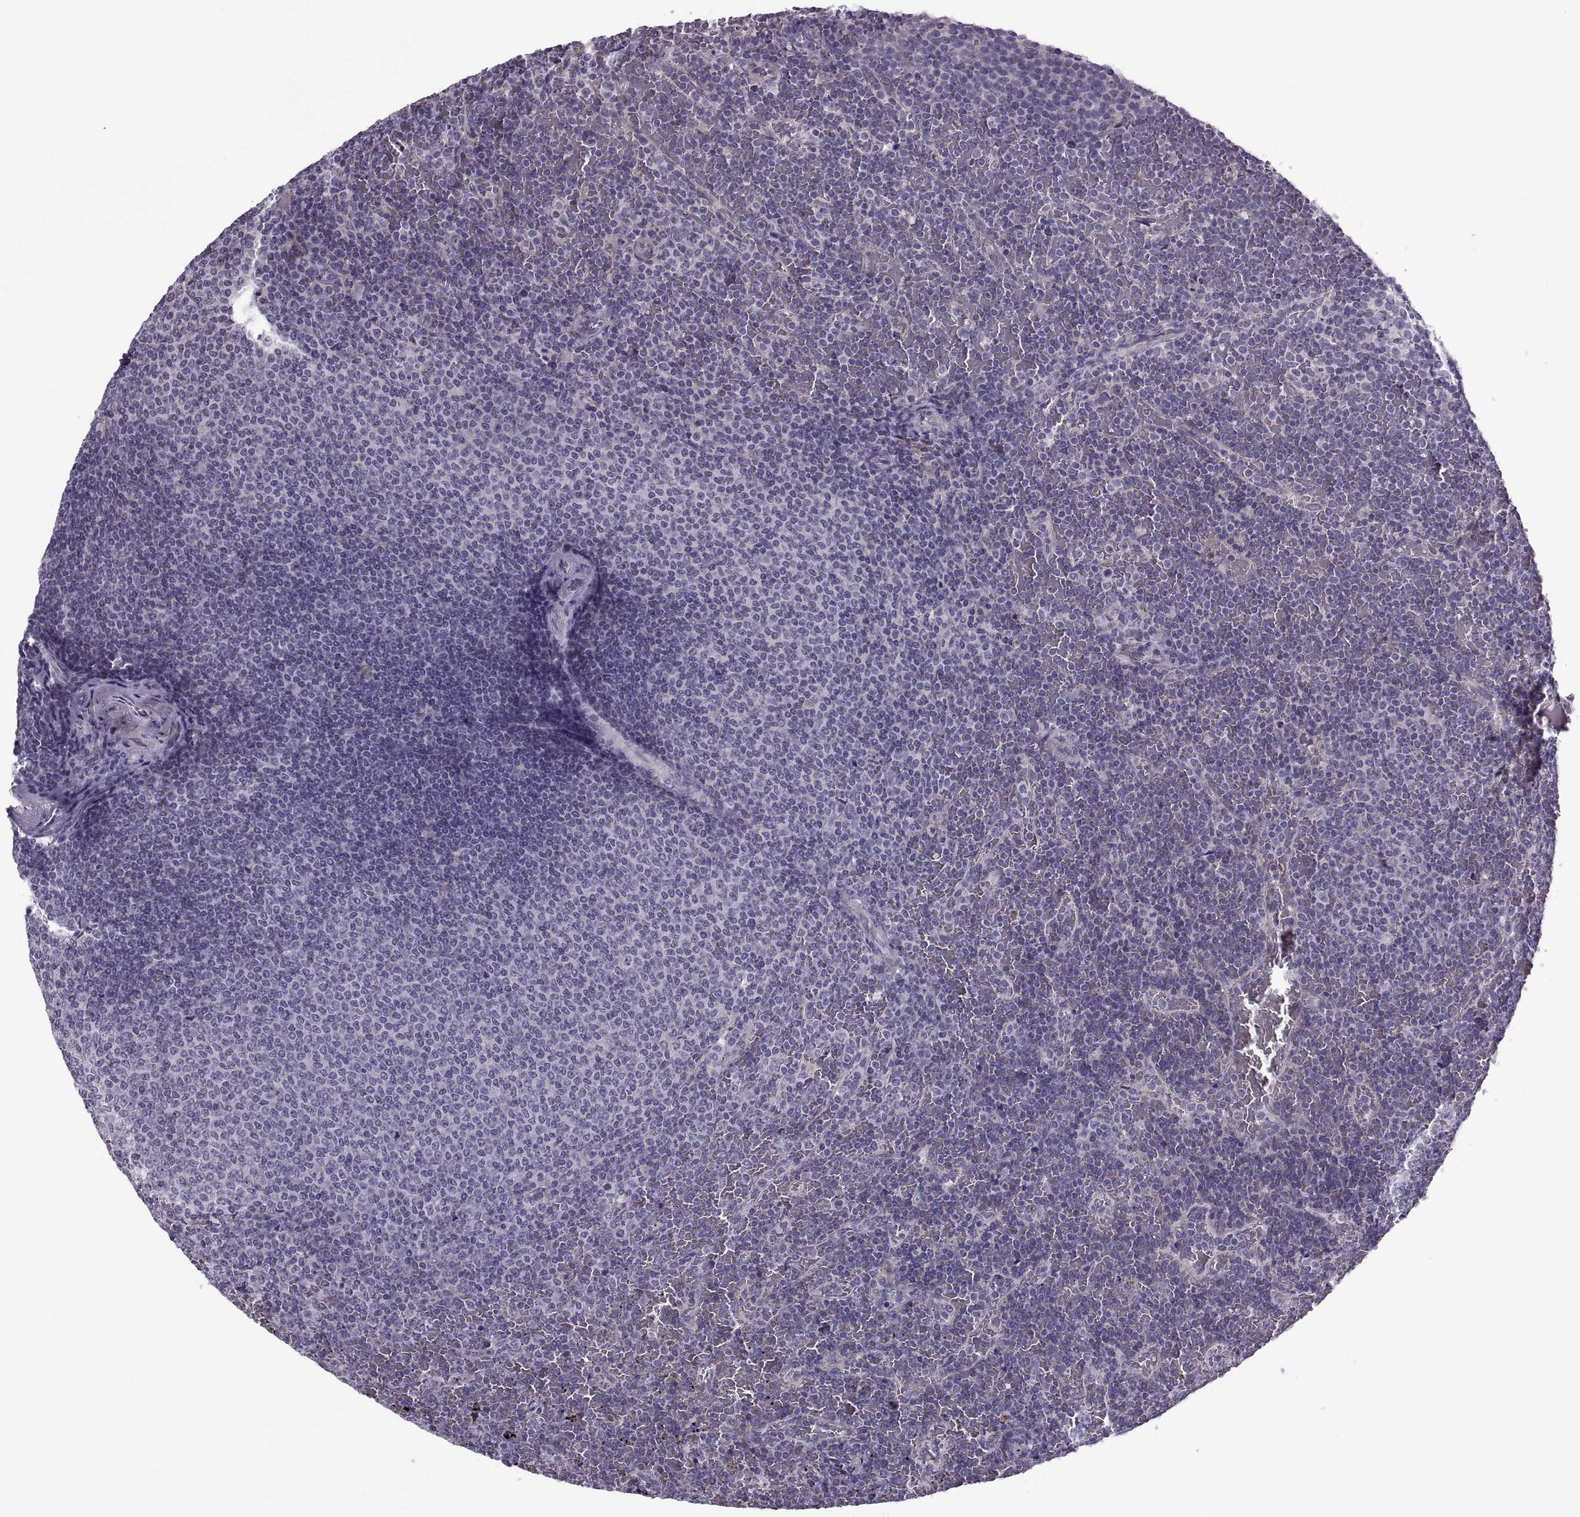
{"staining": {"intensity": "negative", "quantity": "none", "location": "none"}, "tissue": "lymphoma", "cell_type": "Tumor cells", "image_type": "cancer", "snomed": [{"axis": "morphology", "description": "Malignant lymphoma, non-Hodgkin's type, Low grade"}, {"axis": "topography", "description": "Spleen"}], "caption": "Protein analysis of malignant lymphoma, non-Hodgkin's type (low-grade) reveals no significant expression in tumor cells.", "gene": "ODF3", "patient": {"sex": "female", "age": 77}}